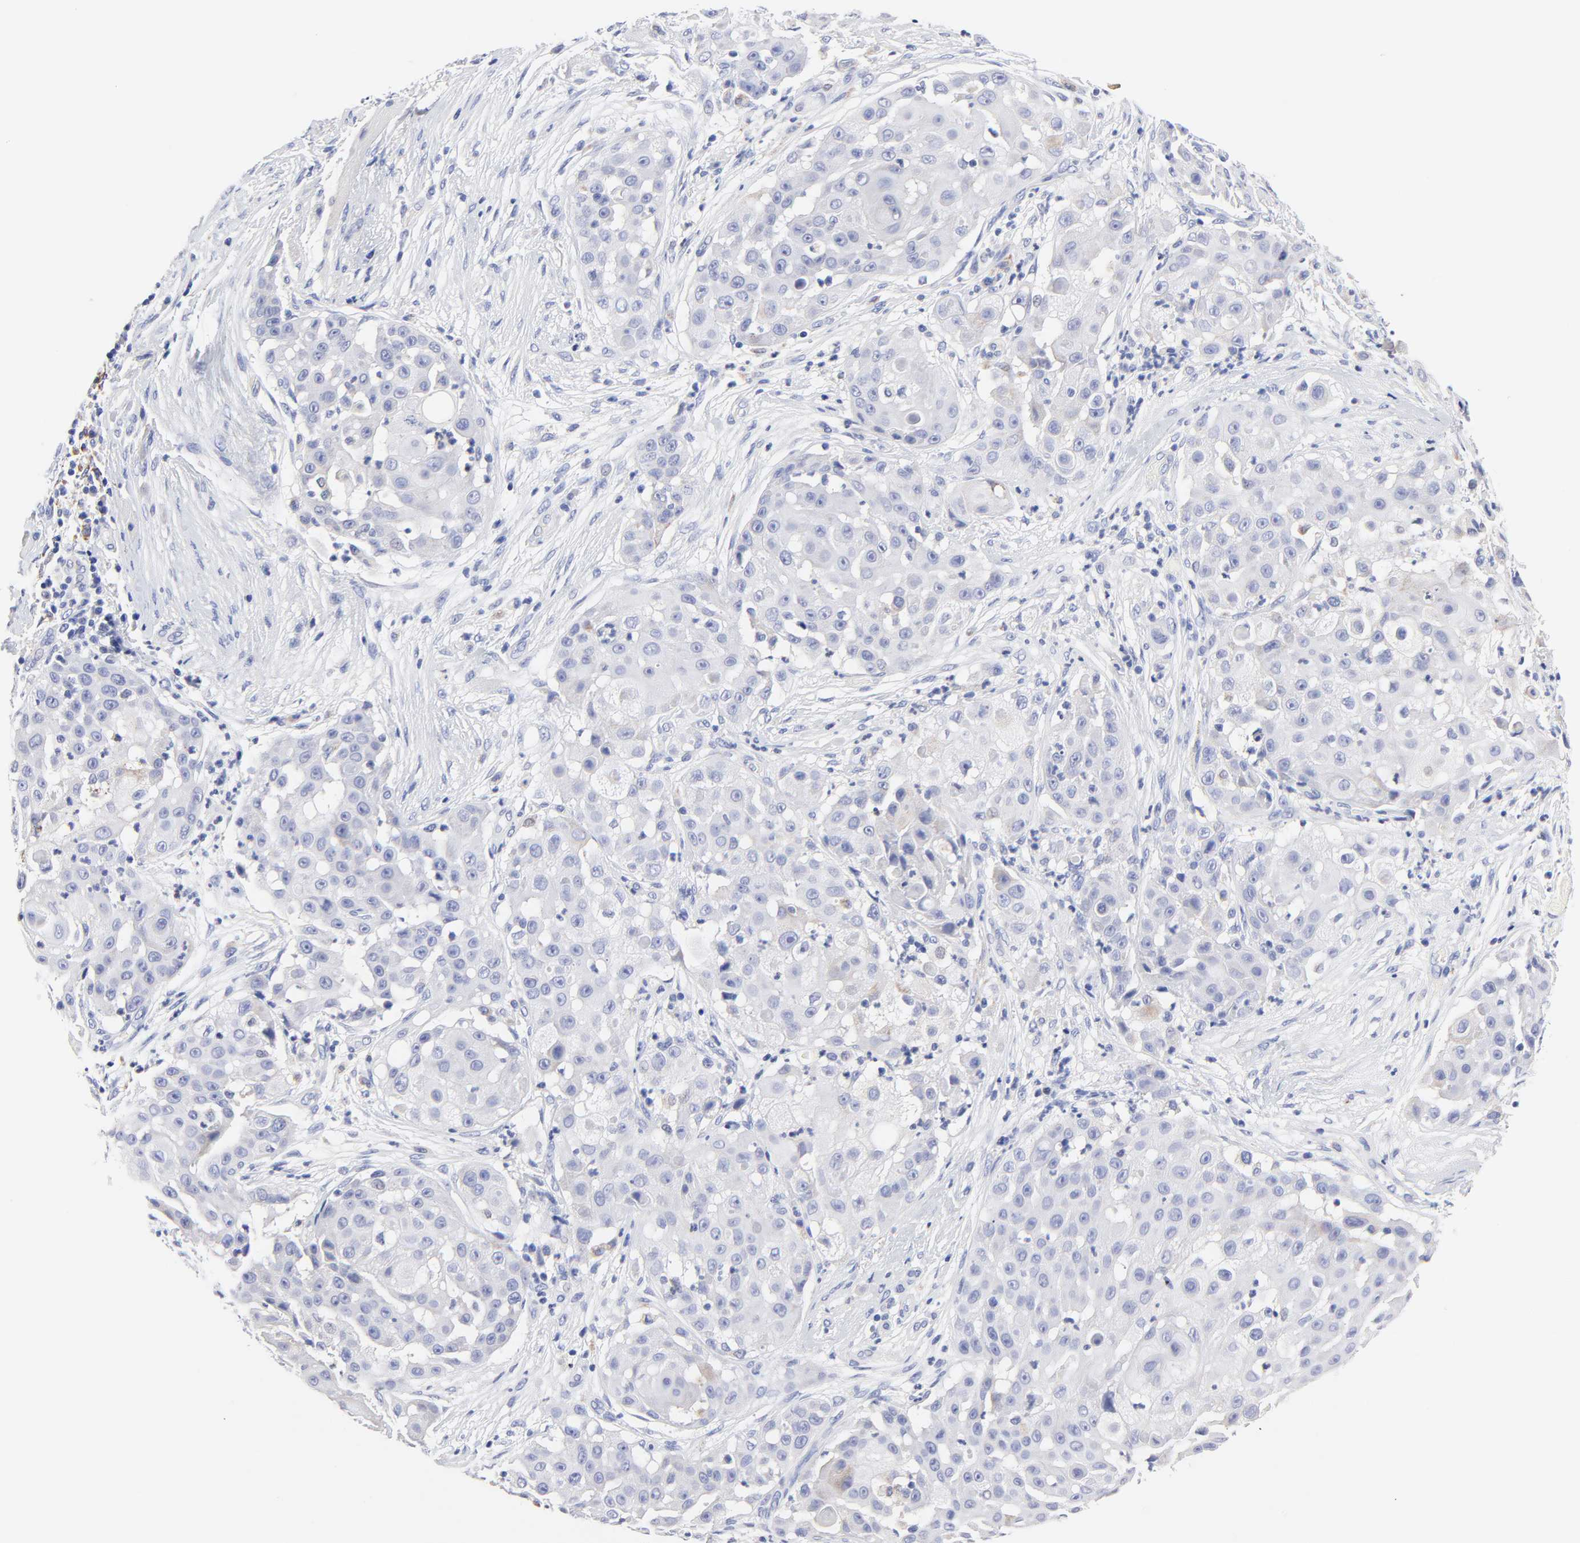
{"staining": {"intensity": "weak", "quantity": "<25%", "location": "cytoplasmic/membranous"}, "tissue": "skin cancer", "cell_type": "Tumor cells", "image_type": "cancer", "snomed": [{"axis": "morphology", "description": "Squamous cell carcinoma, NOS"}, {"axis": "topography", "description": "Skin"}], "caption": "Protein analysis of skin squamous cell carcinoma reveals no significant expression in tumor cells.", "gene": "FBXO10", "patient": {"sex": "female", "age": 57}}